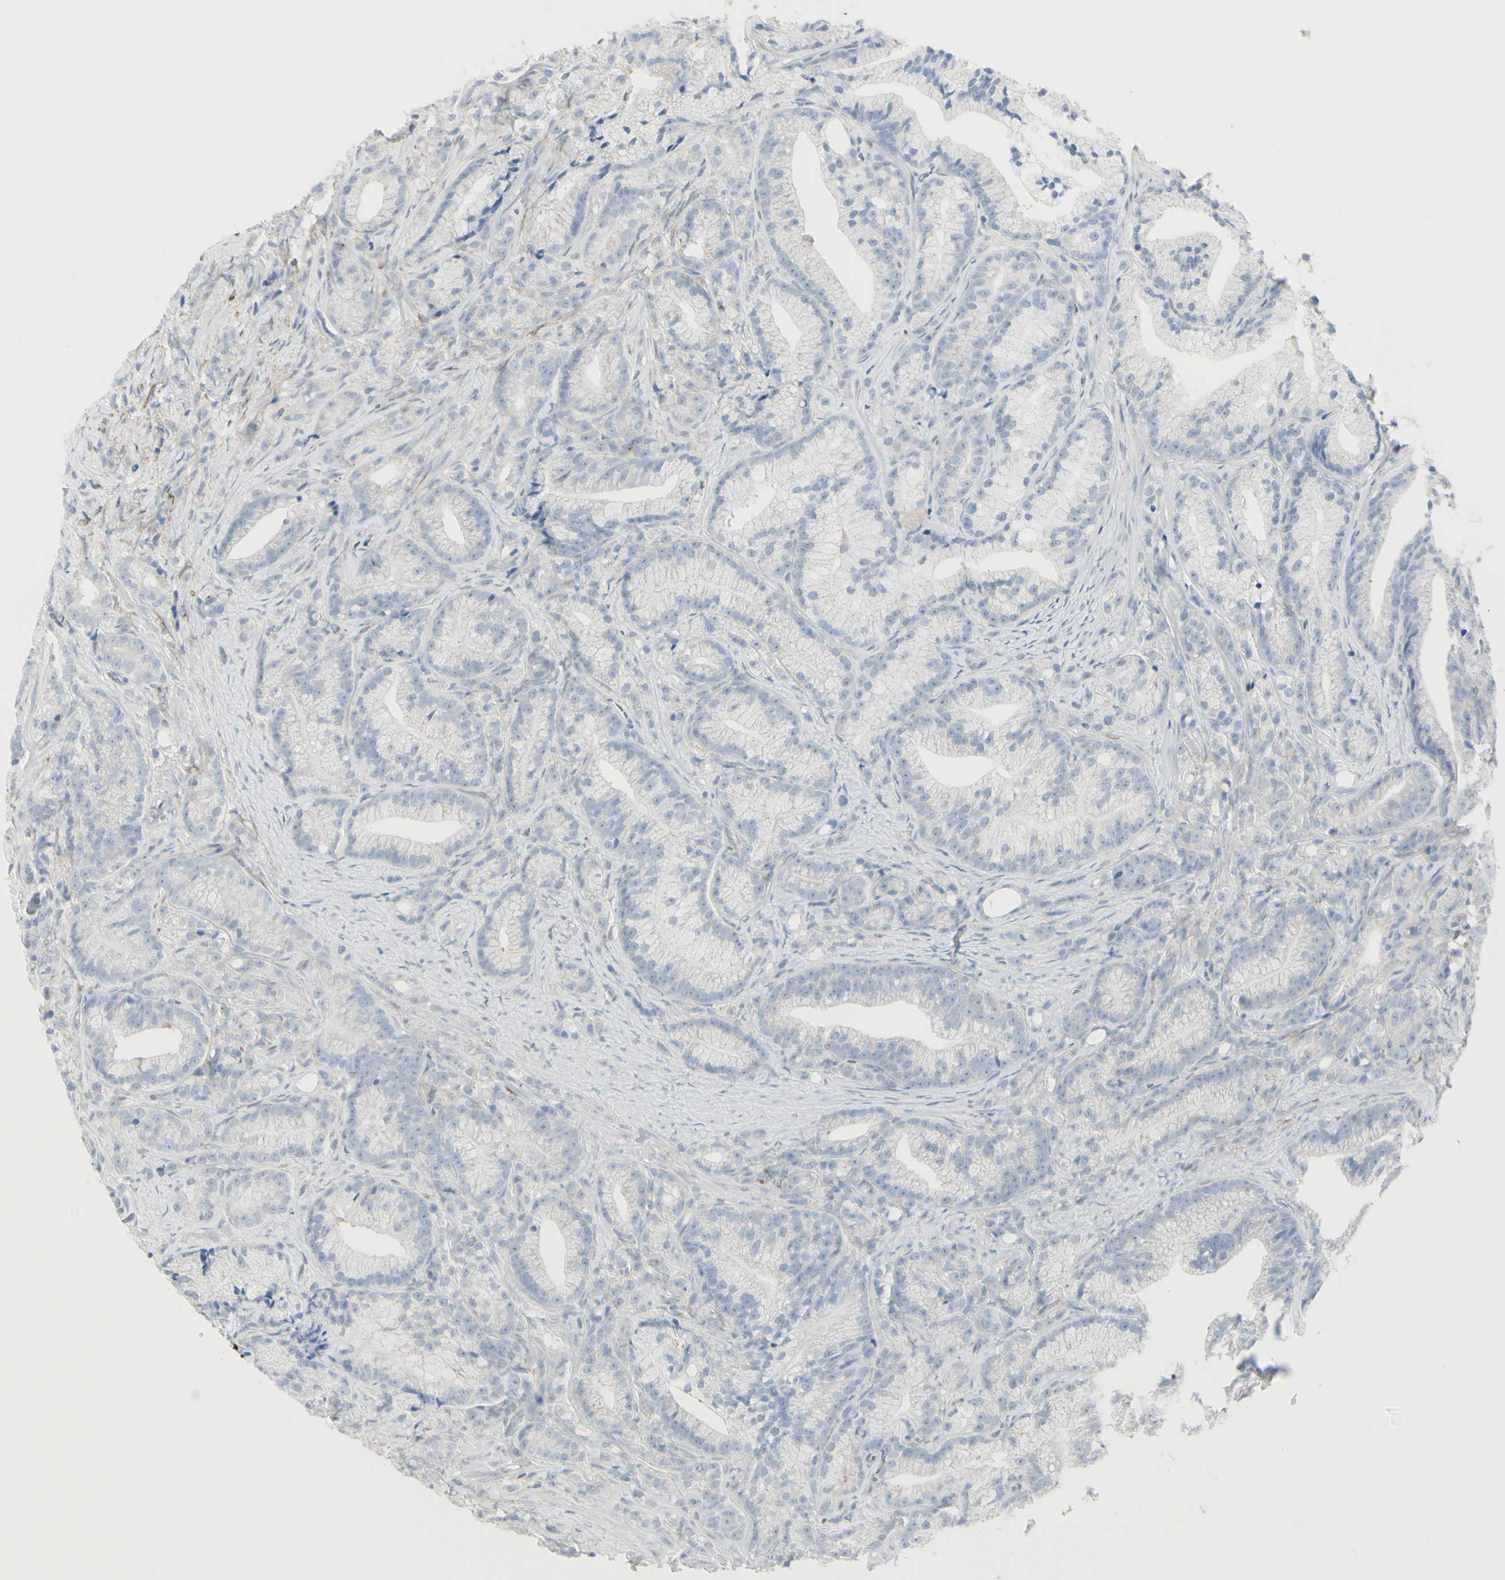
{"staining": {"intensity": "negative", "quantity": "none", "location": "none"}, "tissue": "prostate cancer", "cell_type": "Tumor cells", "image_type": "cancer", "snomed": [{"axis": "morphology", "description": "Adenocarcinoma, Low grade"}, {"axis": "topography", "description": "Prostate"}], "caption": "Prostate adenocarcinoma (low-grade) was stained to show a protein in brown. There is no significant expression in tumor cells. (DAB IHC visualized using brightfield microscopy, high magnification).", "gene": "ENSG00000198211", "patient": {"sex": "male", "age": 89}}